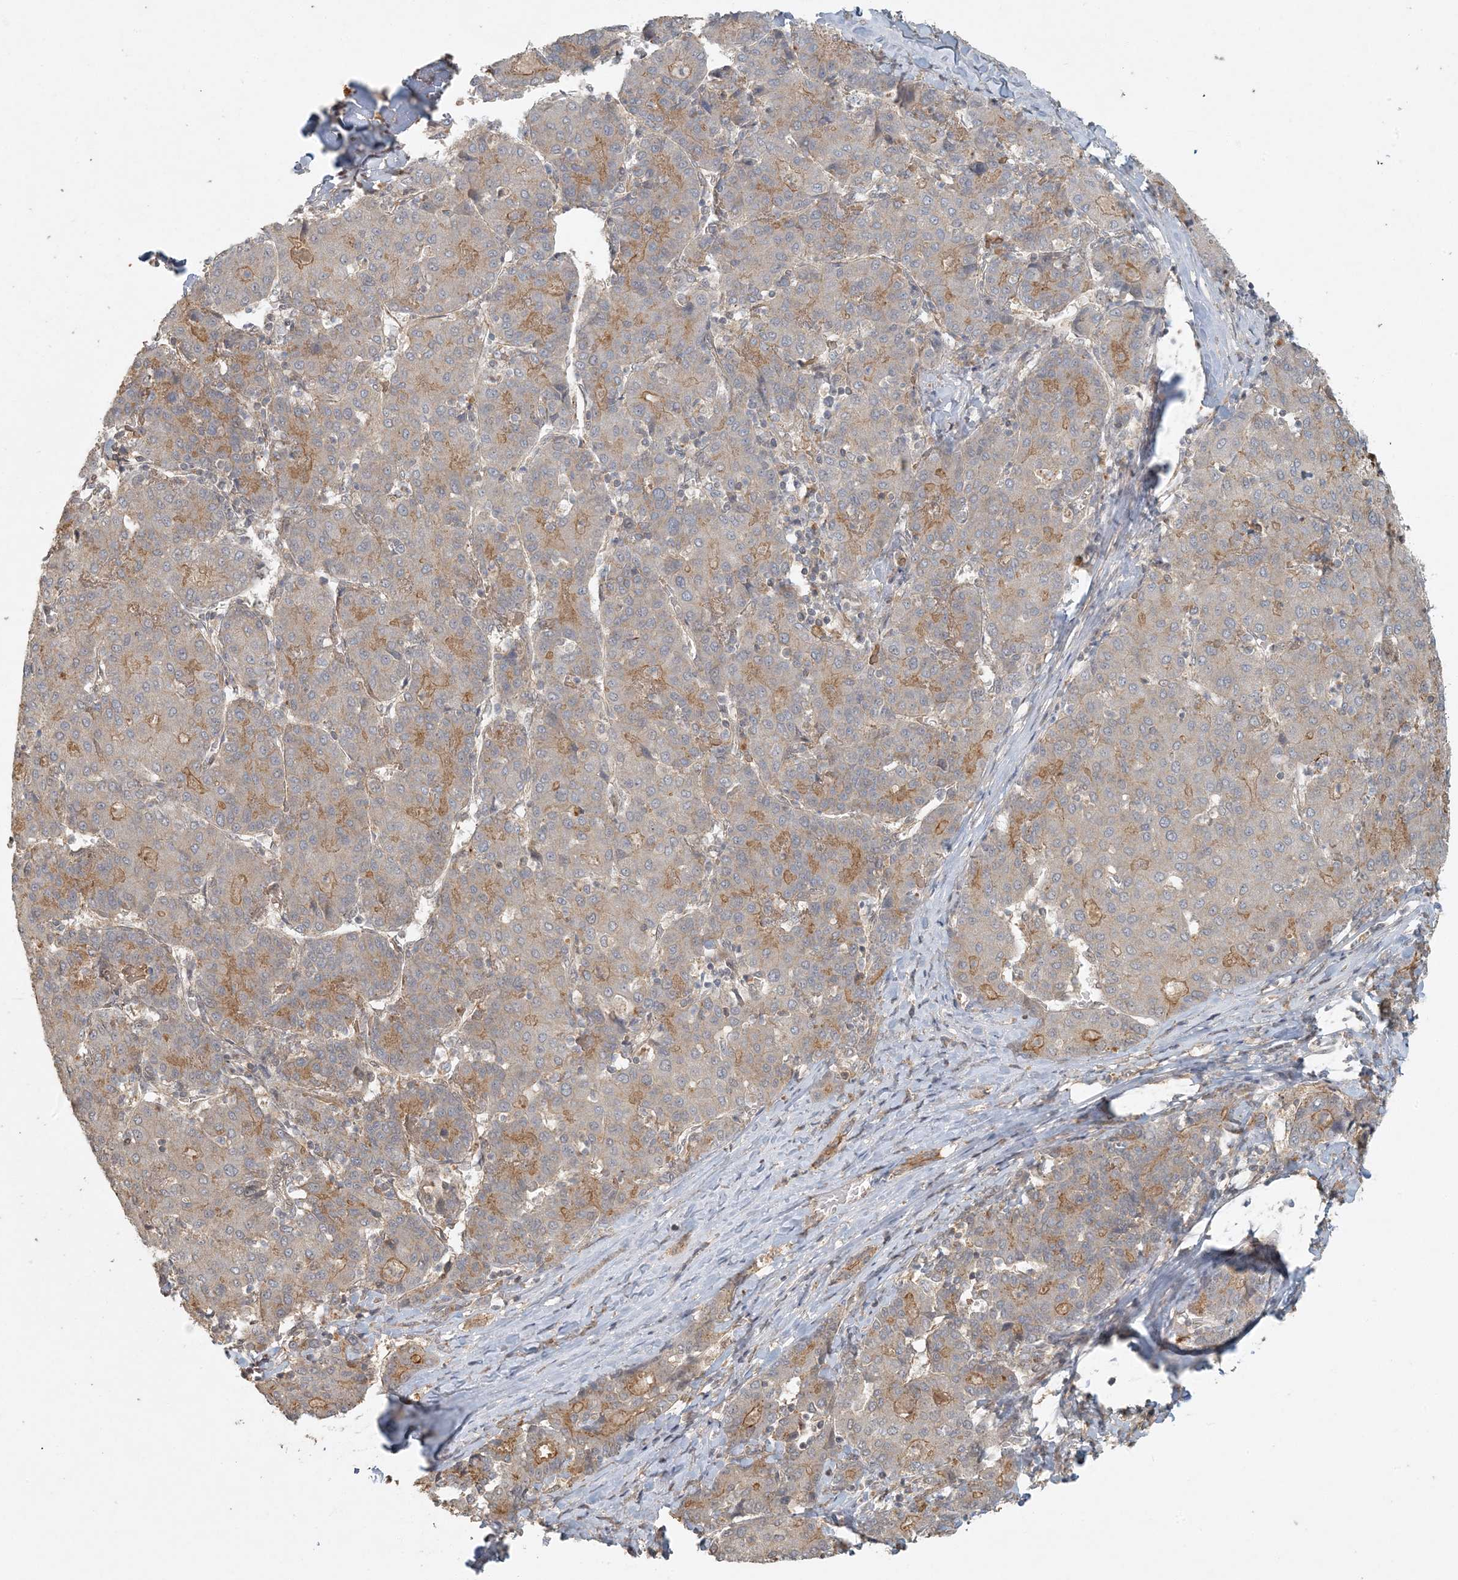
{"staining": {"intensity": "moderate", "quantity": "25%-75%", "location": "cytoplasmic/membranous"}, "tissue": "liver cancer", "cell_type": "Tumor cells", "image_type": "cancer", "snomed": [{"axis": "morphology", "description": "Carcinoma, Hepatocellular, NOS"}, {"axis": "topography", "description": "Liver"}], "caption": "Protein expression analysis of human liver cancer (hepatocellular carcinoma) reveals moderate cytoplasmic/membranous staining in about 25%-75% of tumor cells.", "gene": "AK9", "patient": {"sex": "male", "age": 65}}